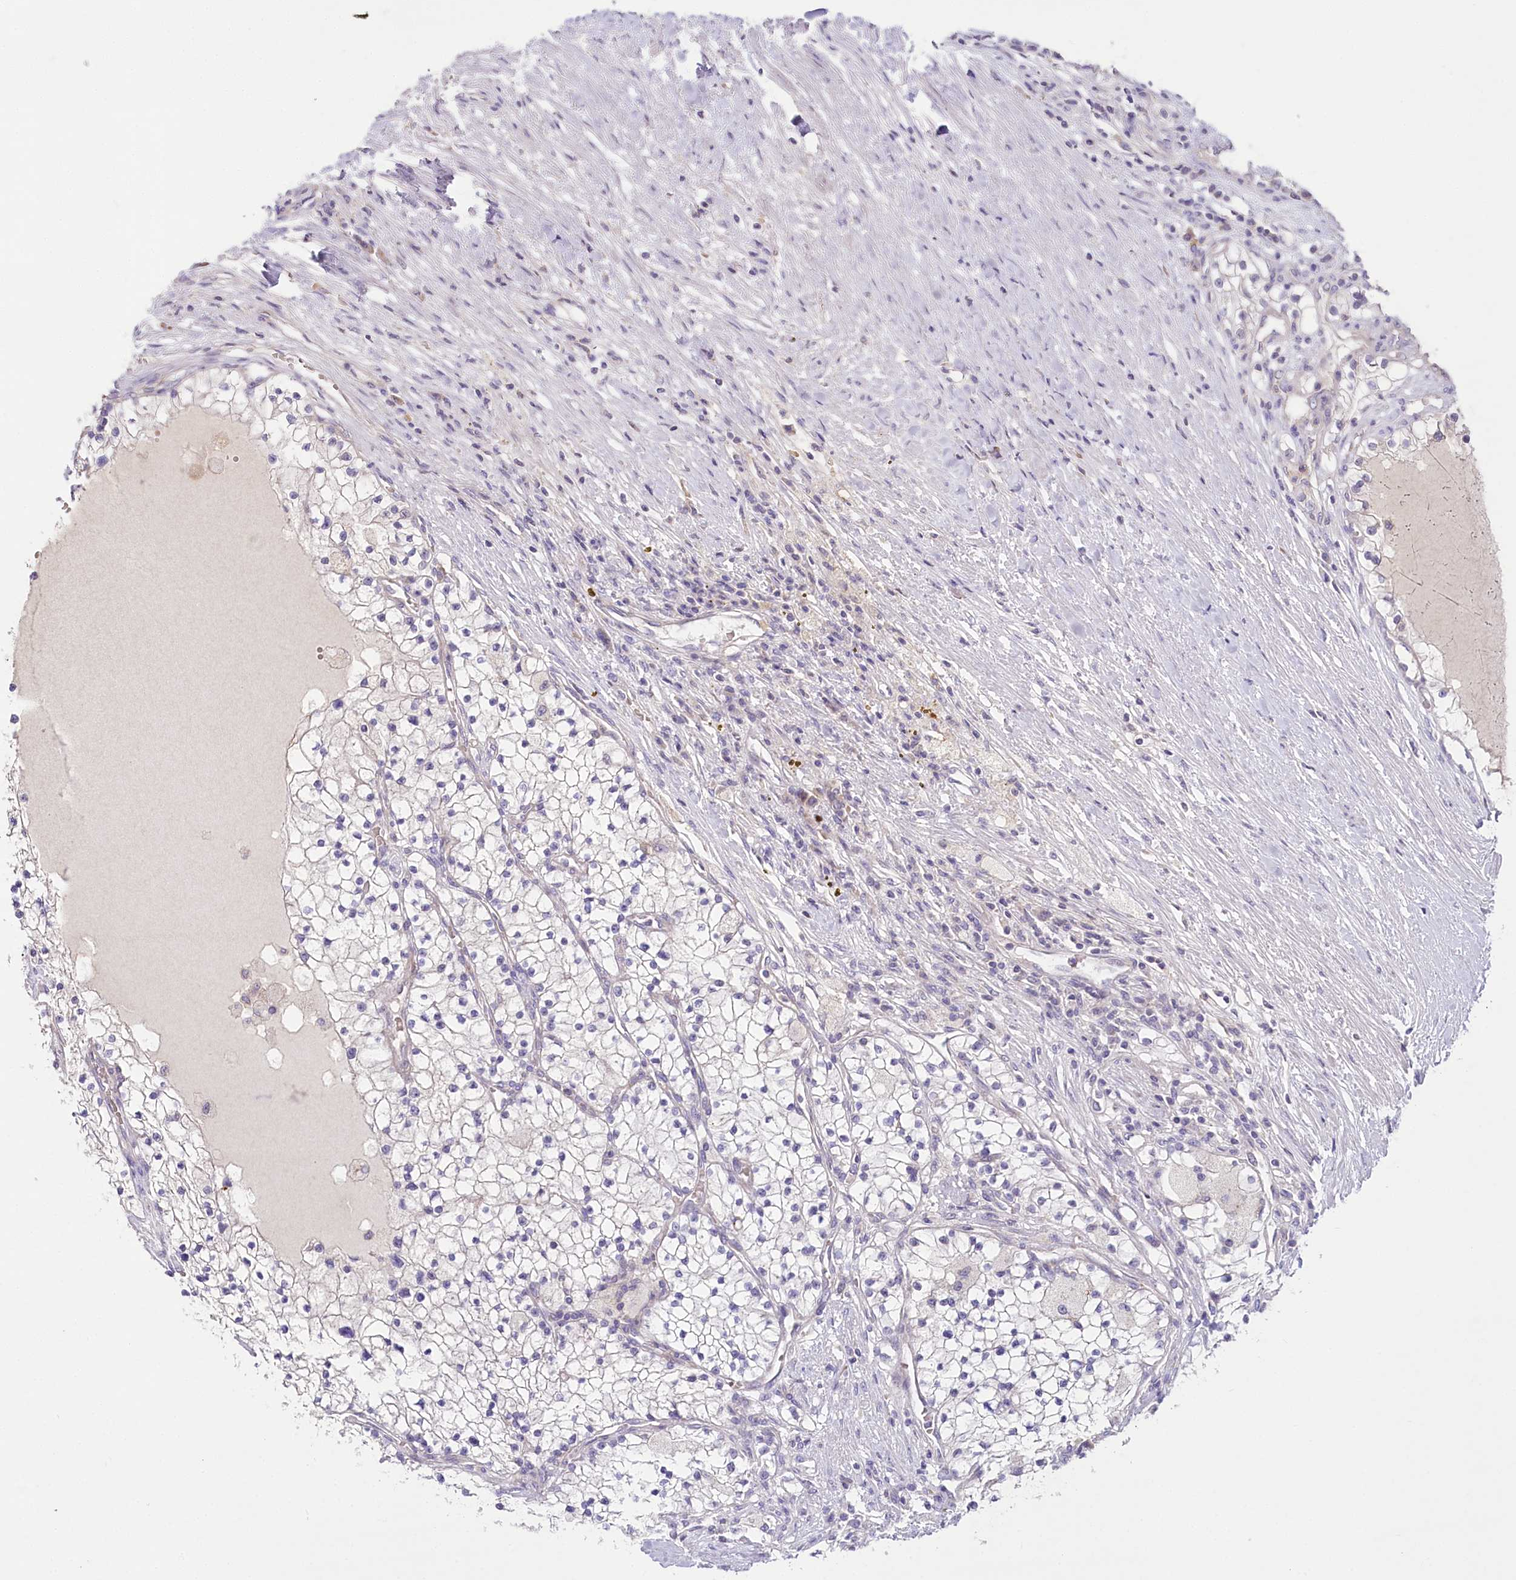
{"staining": {"intensity": "negative", "quantity": "none", "location": "none"}, "tissue": "renal cancer", "cell_type": "Tumor cells", "image_type": "cancer", "snomed": [{"axis": "morphology", "description": "Normal tissue, NOS"}, {"axis": "morphology", "description": "Adenocarcinoma, NOS"}, {"axis": "topography", "description": "Kidney"}], "caption": "The image demonstrates no staining of tumor cells in adenocarcinoma (renal).", "gene": "SLC6A11", "patient": {"sex": "male", "age": 68}}